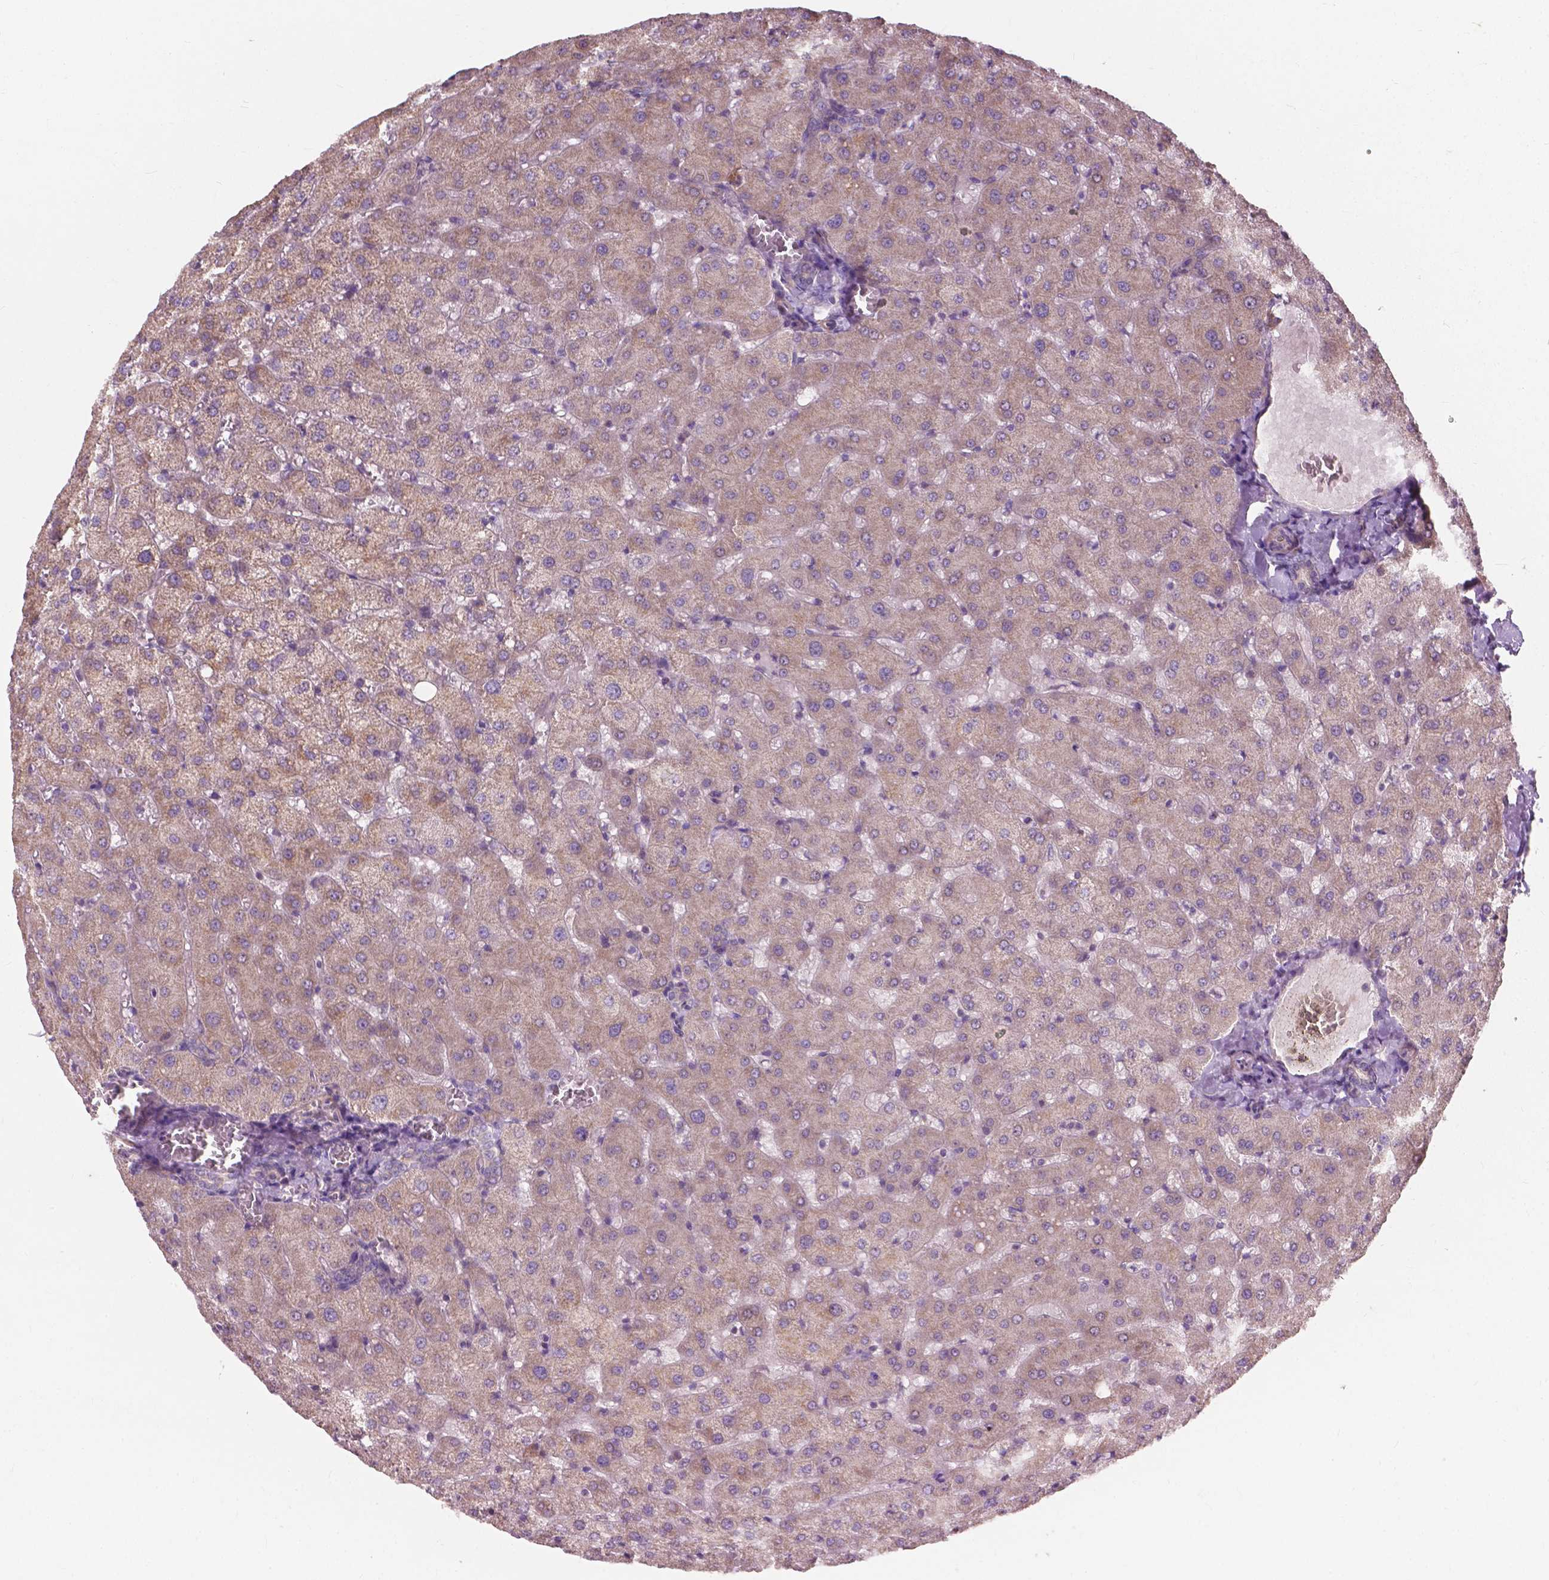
{"staining": {"intensity": "weak", "quantity": "25%-75%", "location": "cytoplasmic/membranous"}, "tissue": "liver", "cell_type": "Cholangiocytes", "image_type": "normal", "snomed": [{"axis": "morphology", "description": "Normal tissue, NOS"}, {"axis": "topography", "description": "Liver"}], "caption": "Approximately 25%-75% of cholangiocytes in normal liver display weak cytoplasmic/membranous protein expression as visualized by brown immunohistochemical staining.", "gene": "NDUFA10", "patient": {"sex": "female", "age": 50}}